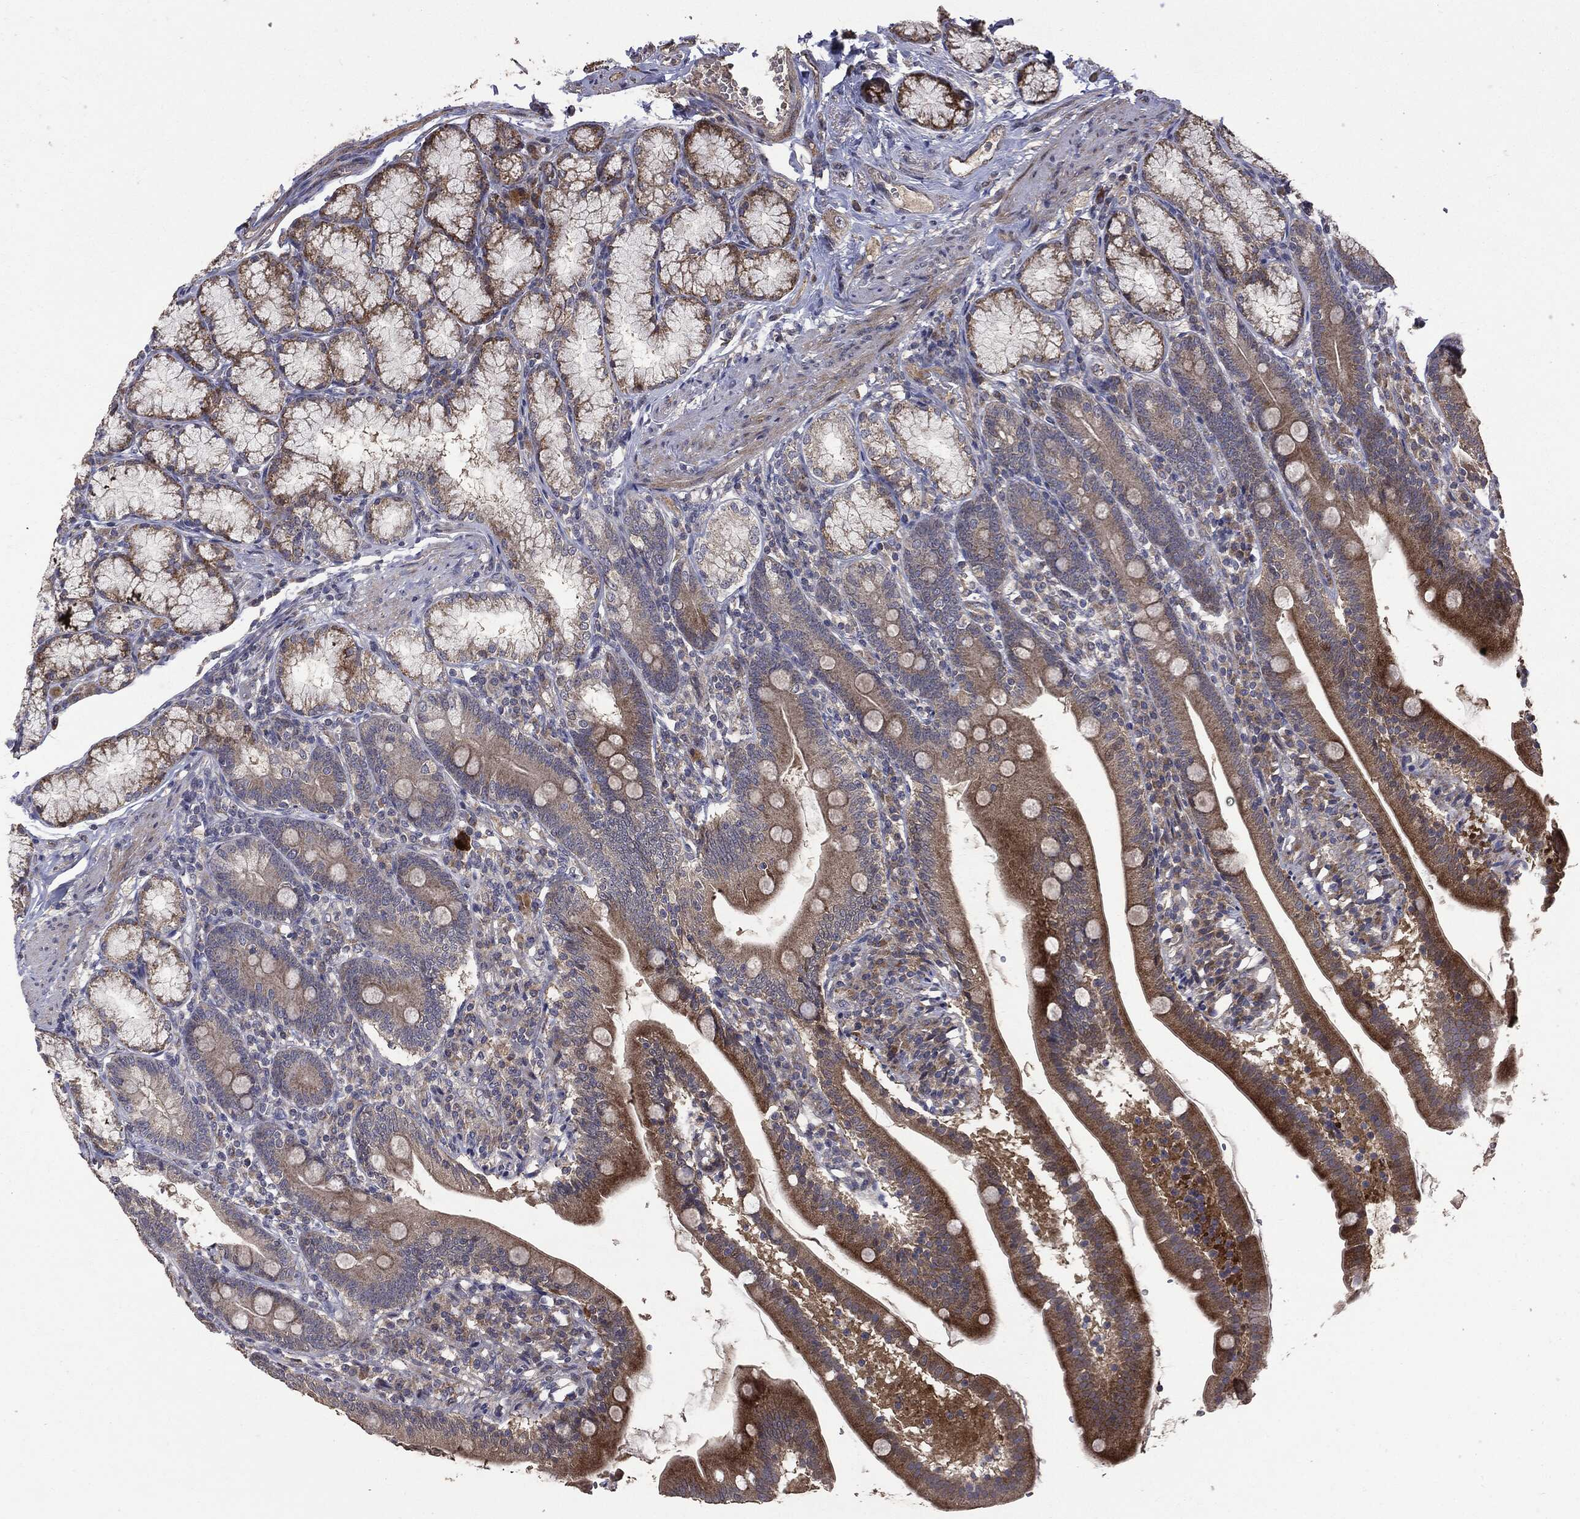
{"staining": {"intensity": "moderate", "quantity": "25%-75%", "location": "cytoplasmic/membranous"}, "tissue": "duodenum", "cell_type": "Glandular cells", "image_type": "normal", "snomed": [{"axis": "morphology", "description": "Normal tissue, NOS"}, {"axis": "topography", "description": "Duodenum"}], "caption": "A high-resolution micrograph shows immunohistochemistry (IHC) staining of normal duodenum, which demonstrates moderate cytoplasmic/membranous staining in about 25%-75% of glandular cells. The staining is performed using DAB (3,3'-diaminobenzidine) brown chromogen to label protein expression. The nuclei are counter-stained blue using hematoxylin.", "gene": "MTOR", "patient": {"sex": "female", "age": 67}}